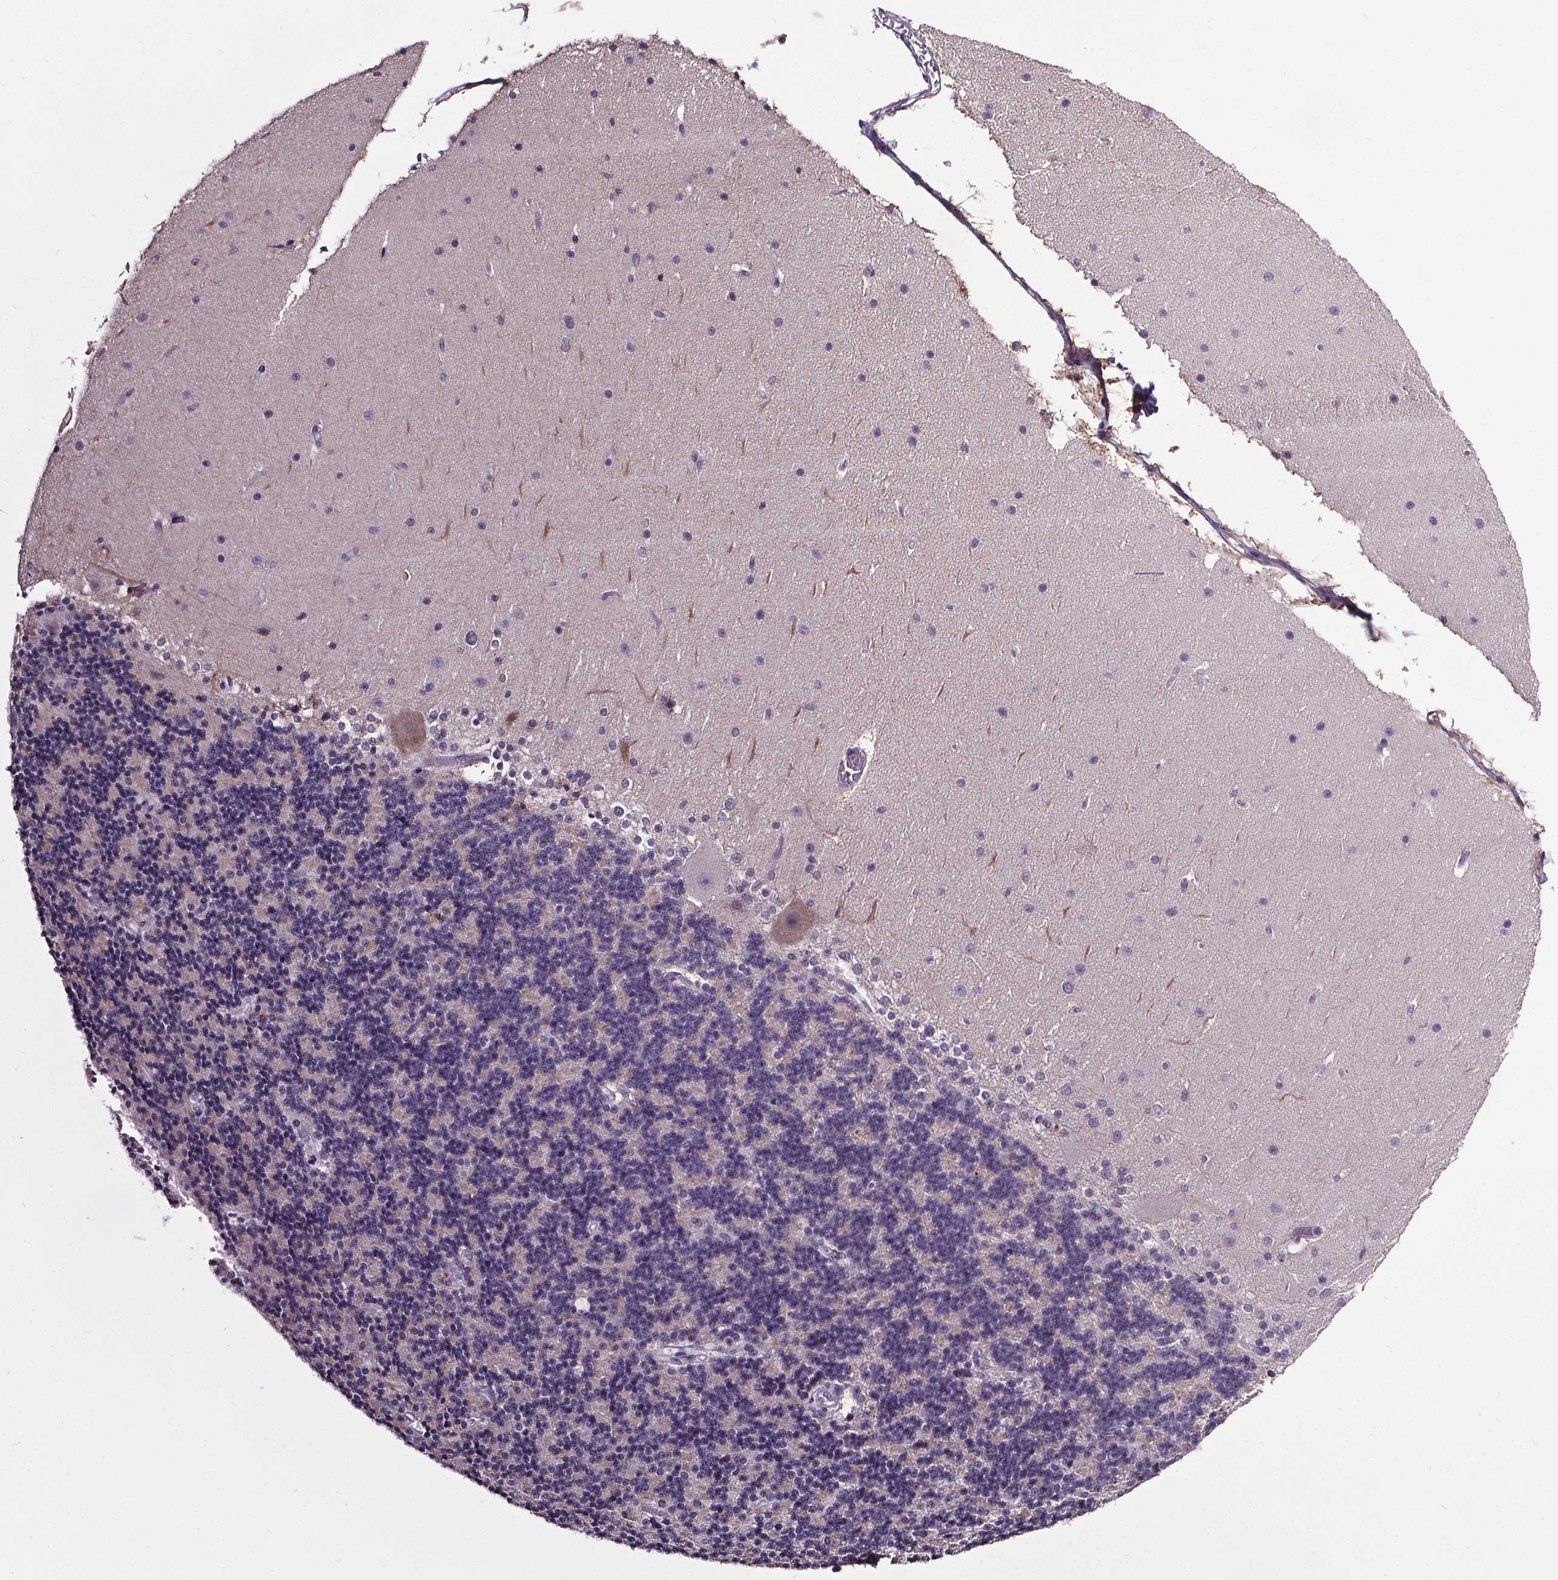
{"staining": {"intensity": "negative", "quantity": "none", "location": "none"}, "tissue": "cerebellum", "cell_type": "Cells in granular layer", "image_type": "normal", "snomed": [{"axis": "morphology", "description": "Normal tissue, NOS"}, {"axis": "topography", "description": "Cerebellum"}], "caption": "Immunohistochemical staining of benign cerebellum shows no significant expression in cells in granular layer.", "gene": "NKX6", "patient": {"sex": "female", "age": 19}}